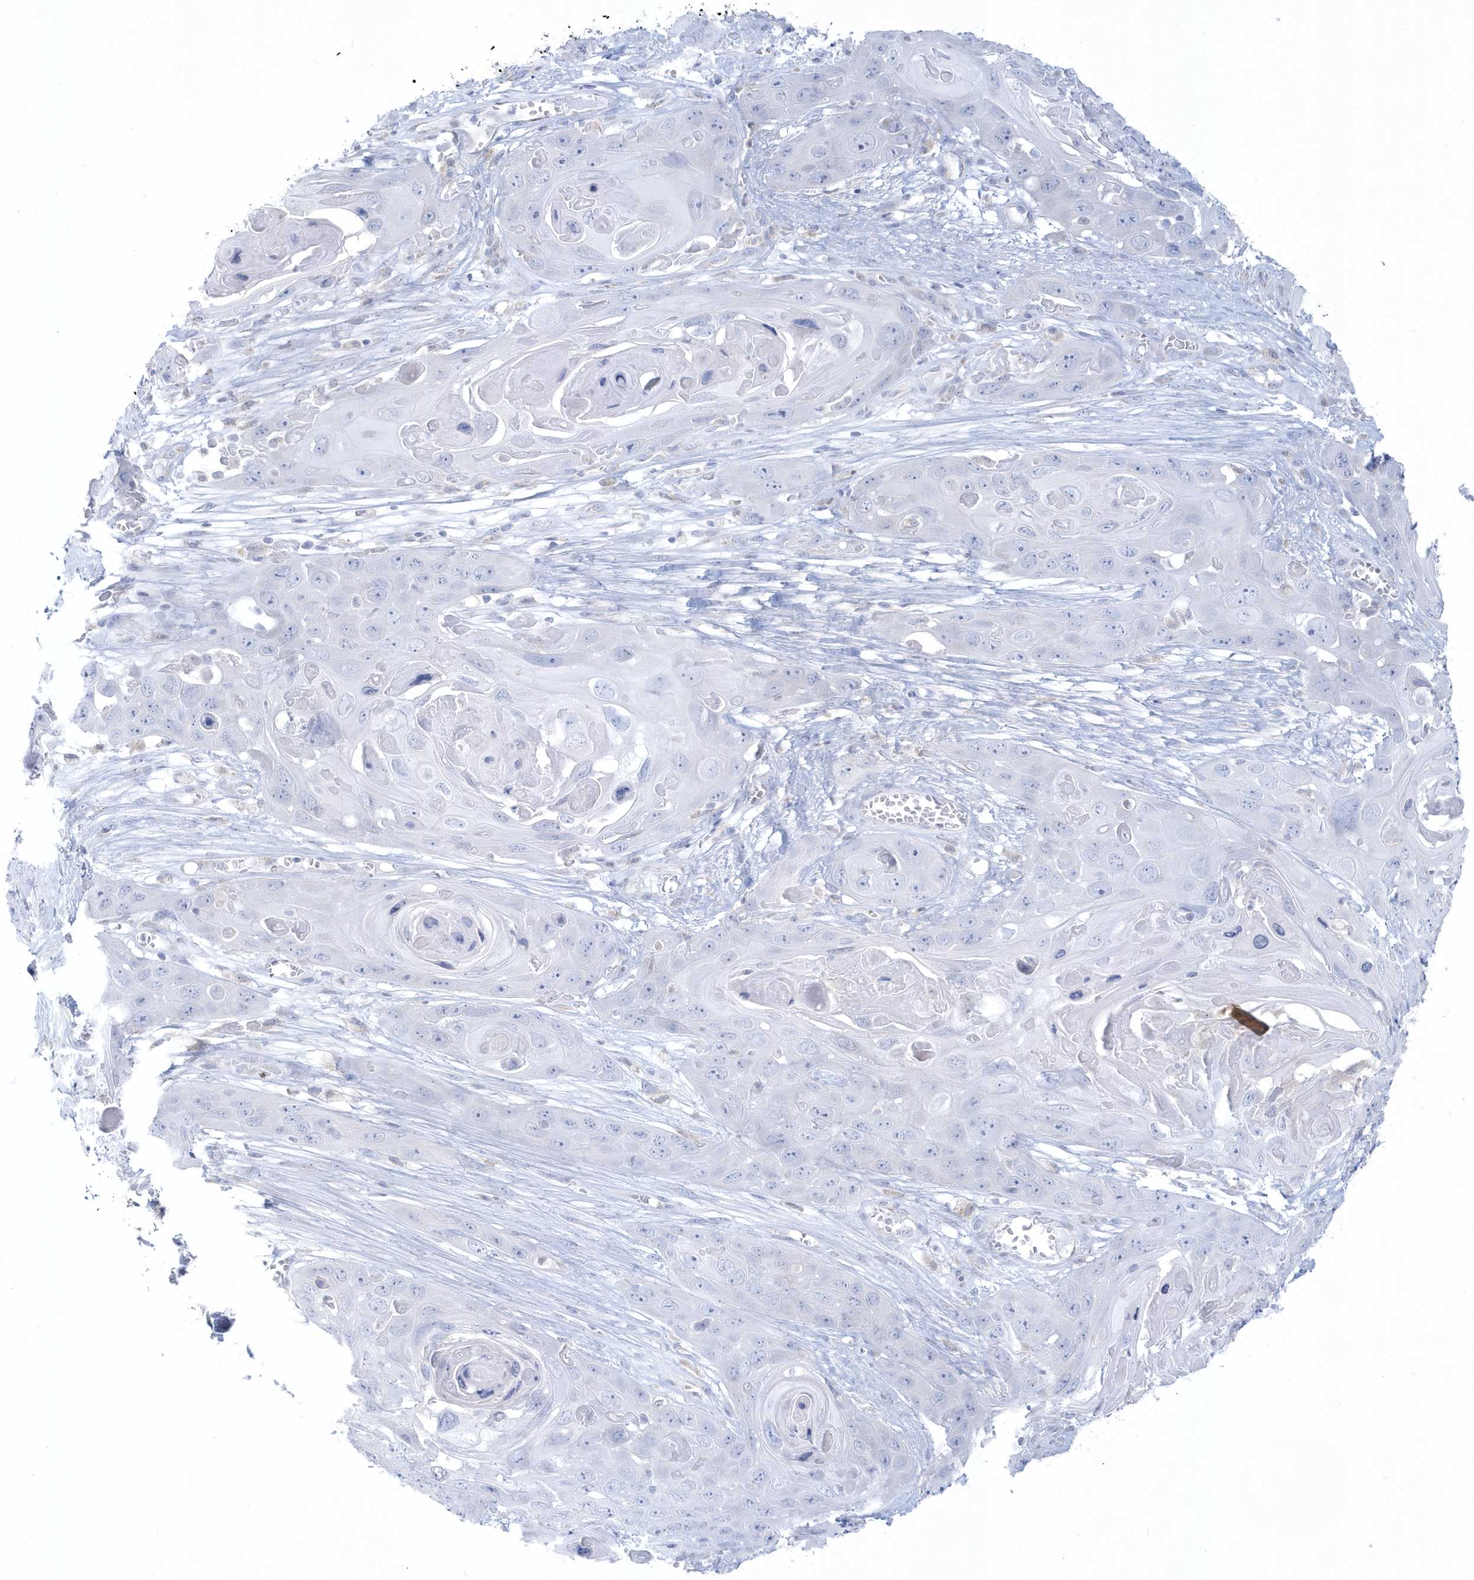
{"staining": {"intensity": "negative", "quantity": "none", "location": "none"}, "tissue": "skin cancer", "cell_type": "Tumor cells", "image_type": "cancer", "snomed": [{"axis": "morphology", "description": "Squamous cell carcinoma, NOS"}, {"axis": "topography", "description": "Skin"}], "caption": "A high-resolution histopathology image shows IHC staining of squamous cell carcinoma (skin), which displays no significant expression in tumor cells.", "gene": "PCBD1", "patient": {"sex": "male", "age": 55}}